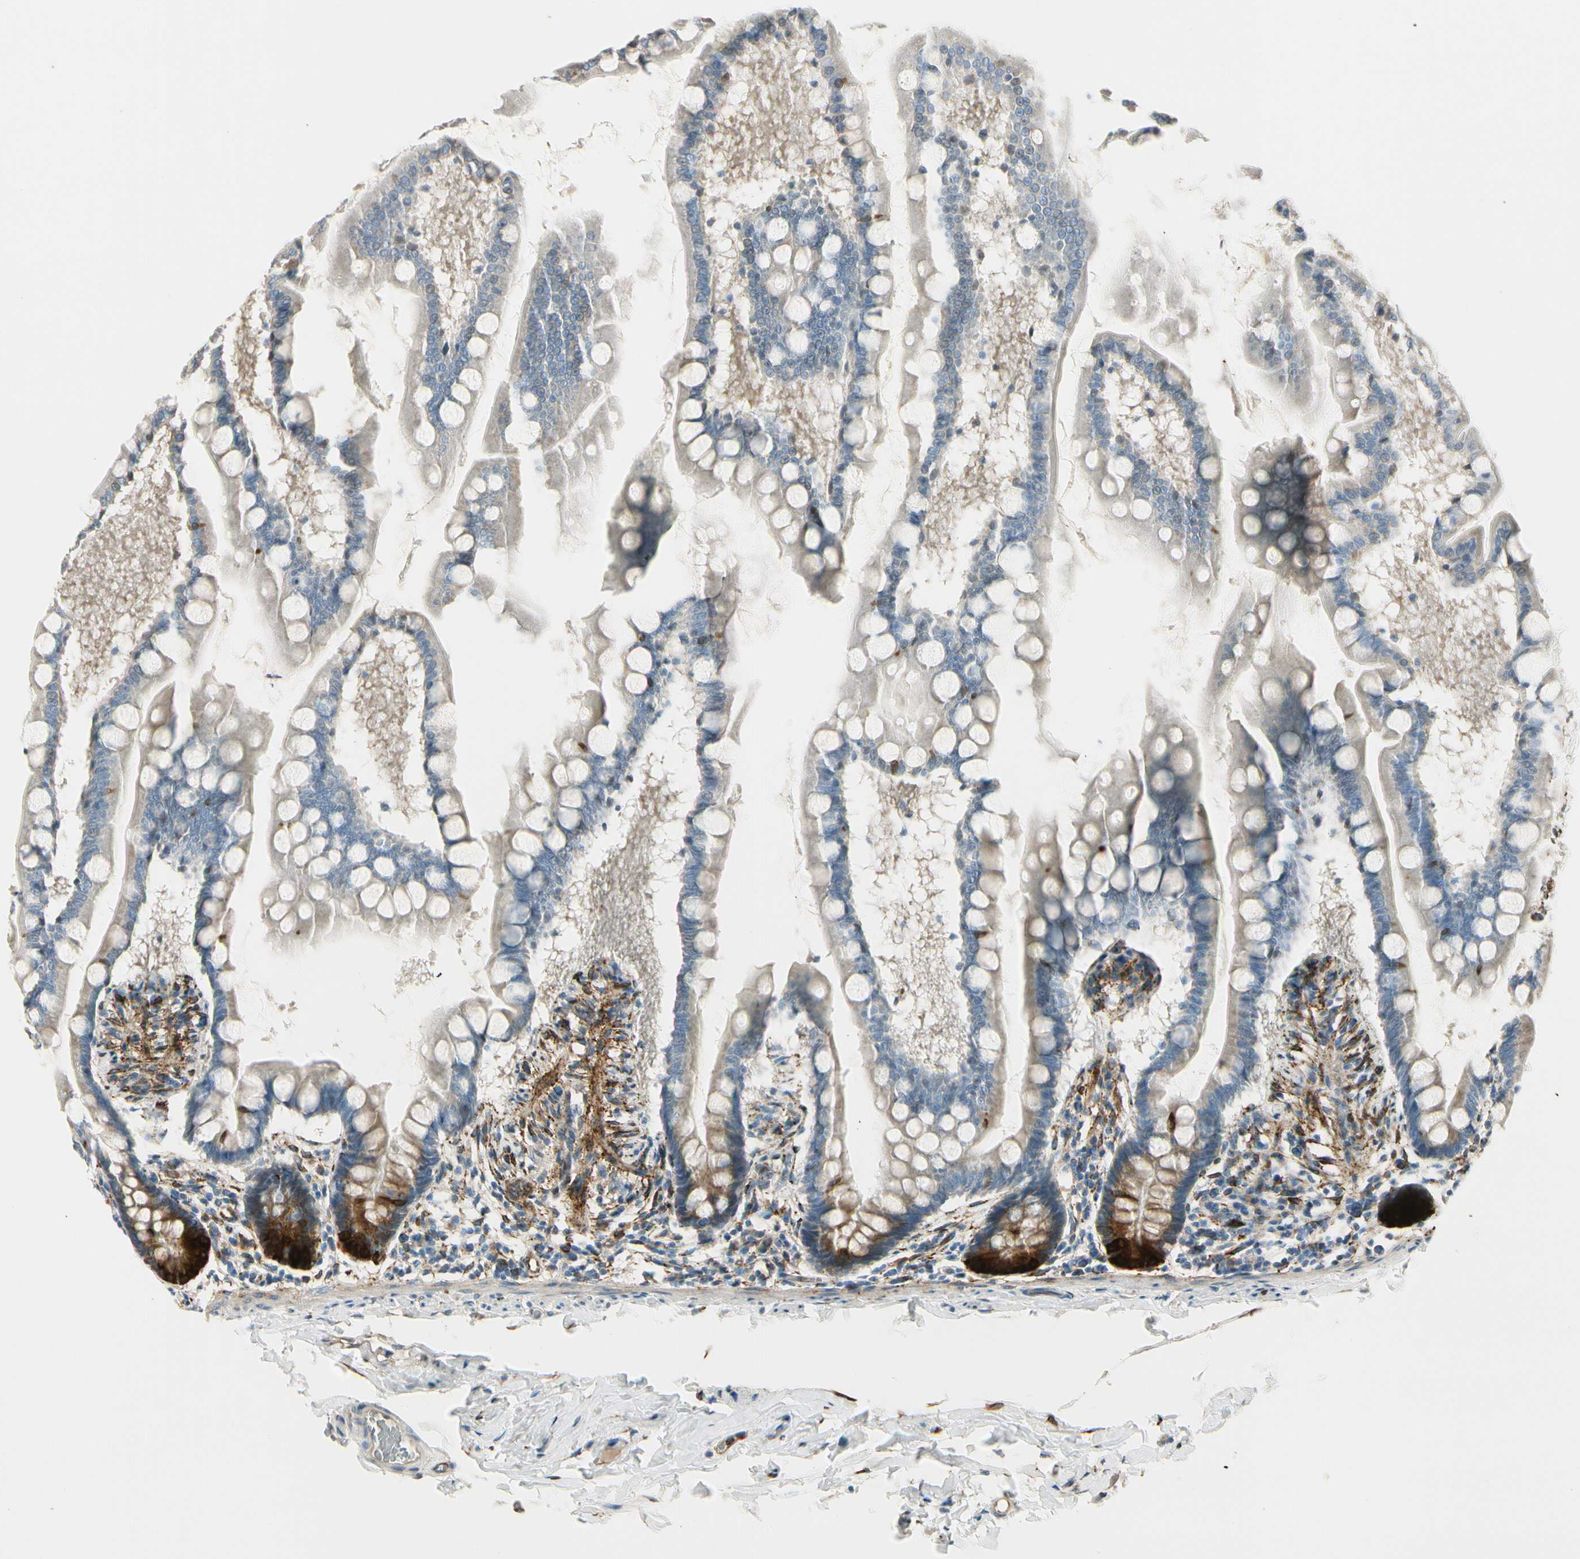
{"staining": {"intensity": "strong", "quantity": ">75%", "location": "cytoplasmic/membranous"}, "tissue": "small intestine", "cell_type": "Glandular cells", "image_type": "normal", "snomed": [{"axis": "morphology", "description": "Normal tissue, NOS"}, {"axis": "topography", "description": "Small intestine"}], "caption": "The immunohistochemical stain highlights strong cytoplasmic/membranous expression in glandular cells of normal small intestine.", "gene": "FKBP7", "patient": {"sex": "male", "age": 41}}